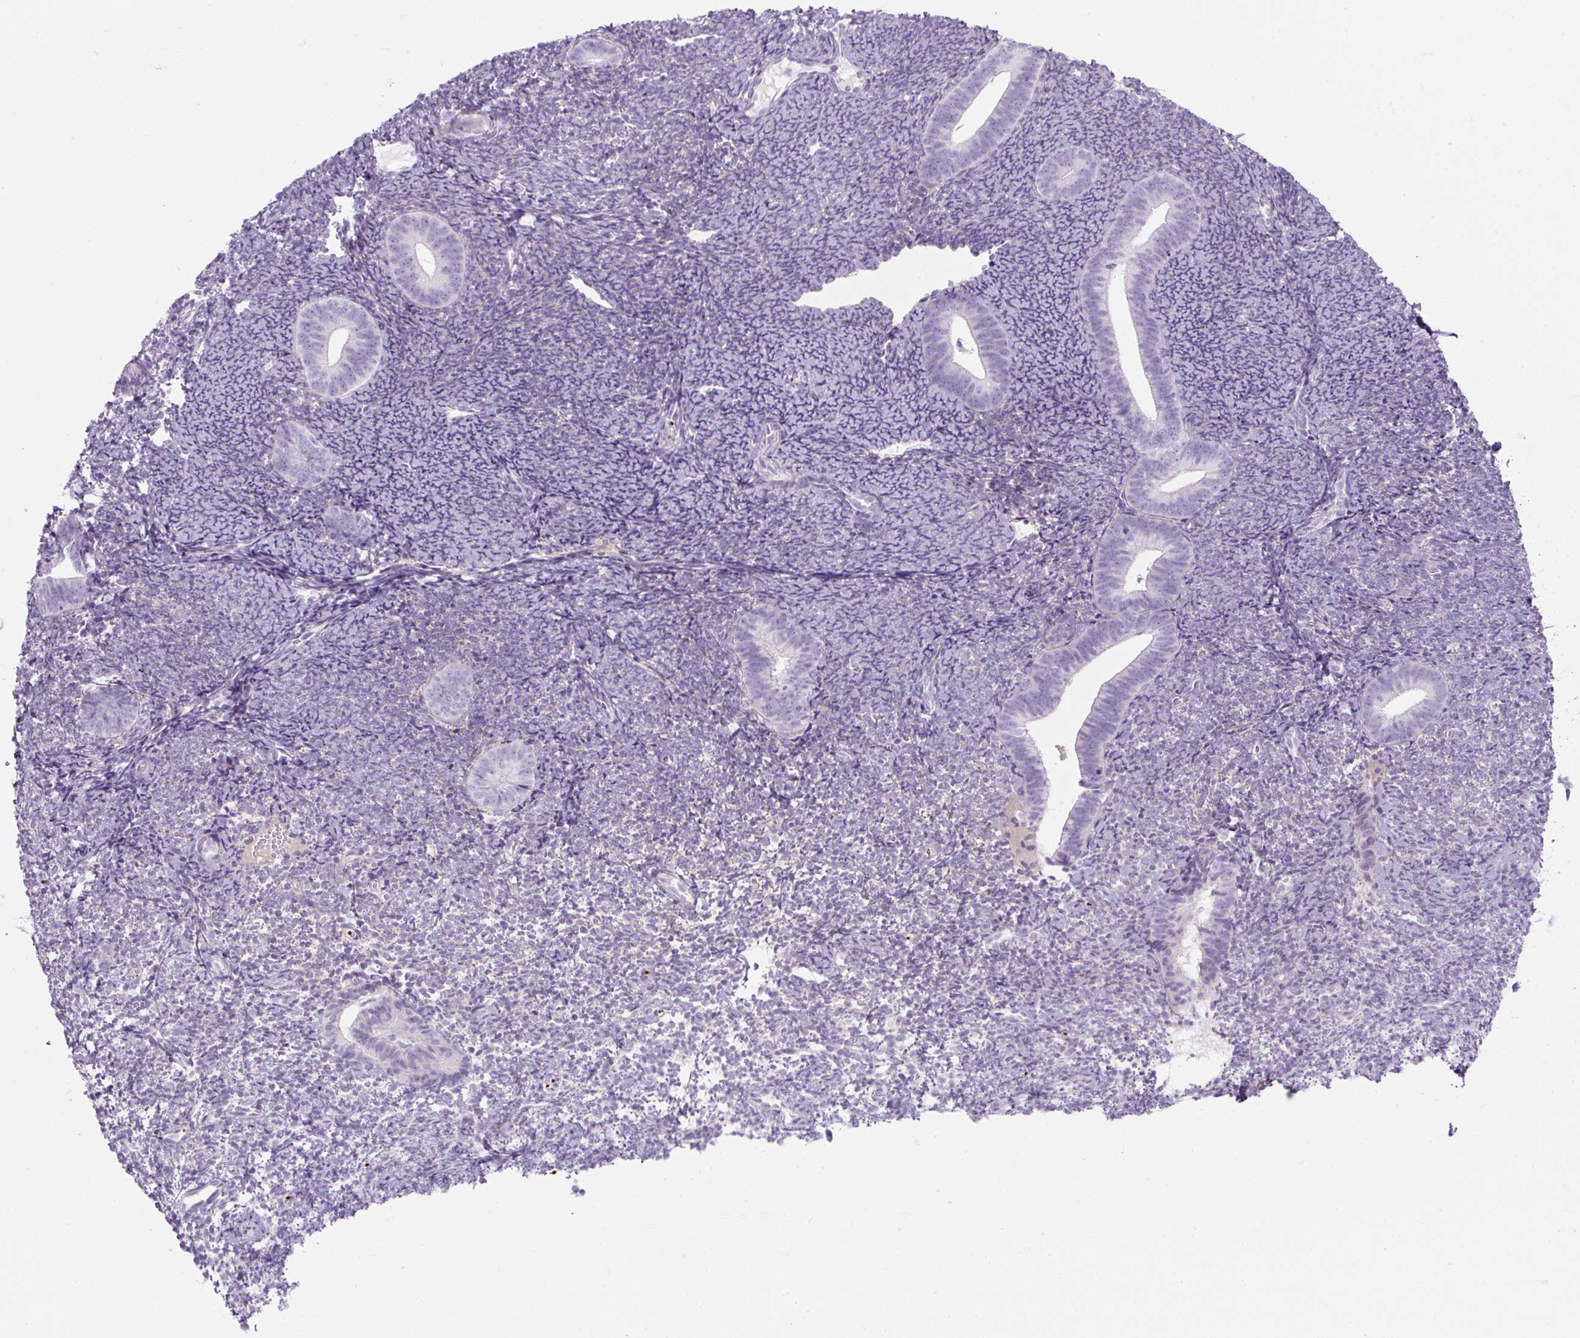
{"staining": {"intensity": "negative", "quantity": "none", "location": "none"}, "tissue": "endometrium", "cell_type": "Cells in endometrial stroma", "image_type": "normal", "snomed": [{"axis": "morphology", "description": "Normal tissue, NOS"}, {"axis": "topography", "description": "Endometrium"}], "caption": "Immunohistochemistry of unremarkable human endometrium exhibits no staining in cells in endometrial stroma.", "gene": "ENSG00000288796", "patient": {"sex": "female", "age": 39}}